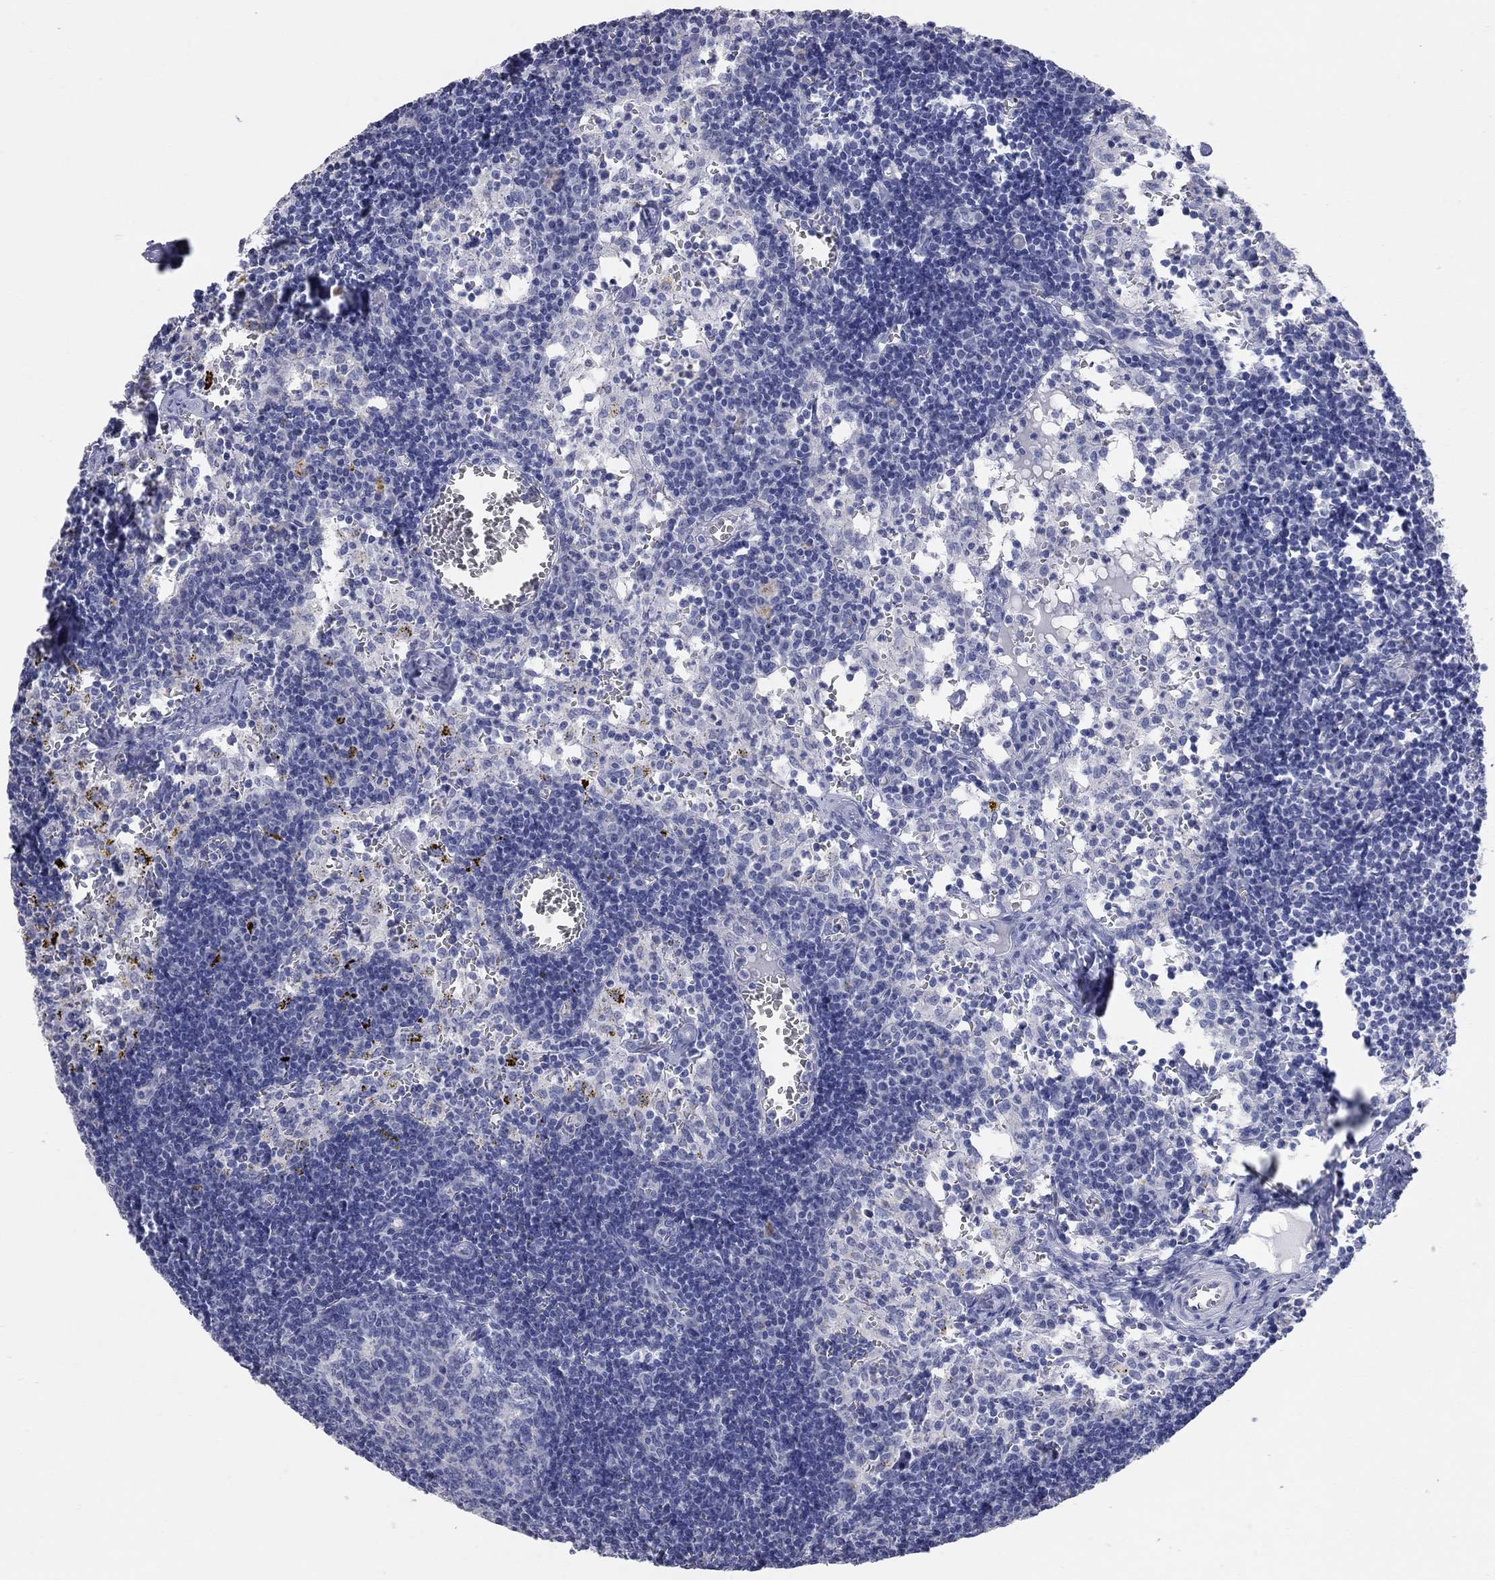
{"staining": {"intensity": "negative", "quantity": "none", "location": "none"}, "tissue": "lymph node", "cell_type": "Germinal center cells", "image_type": "normal", "snomed": [{"axis": "morphology", "description": "Normal tissue, NOS"}, {"axis": "topography", "description": "Lymph node"}], "caption": "Immunohistochemical staining of normal lymph node demonstrates no significant positivity in germinal center cells. (DAB IHC with hematoxylin counter stain).", "gene": "AOX1", "patient": {"sex": "female", "age": 52}}